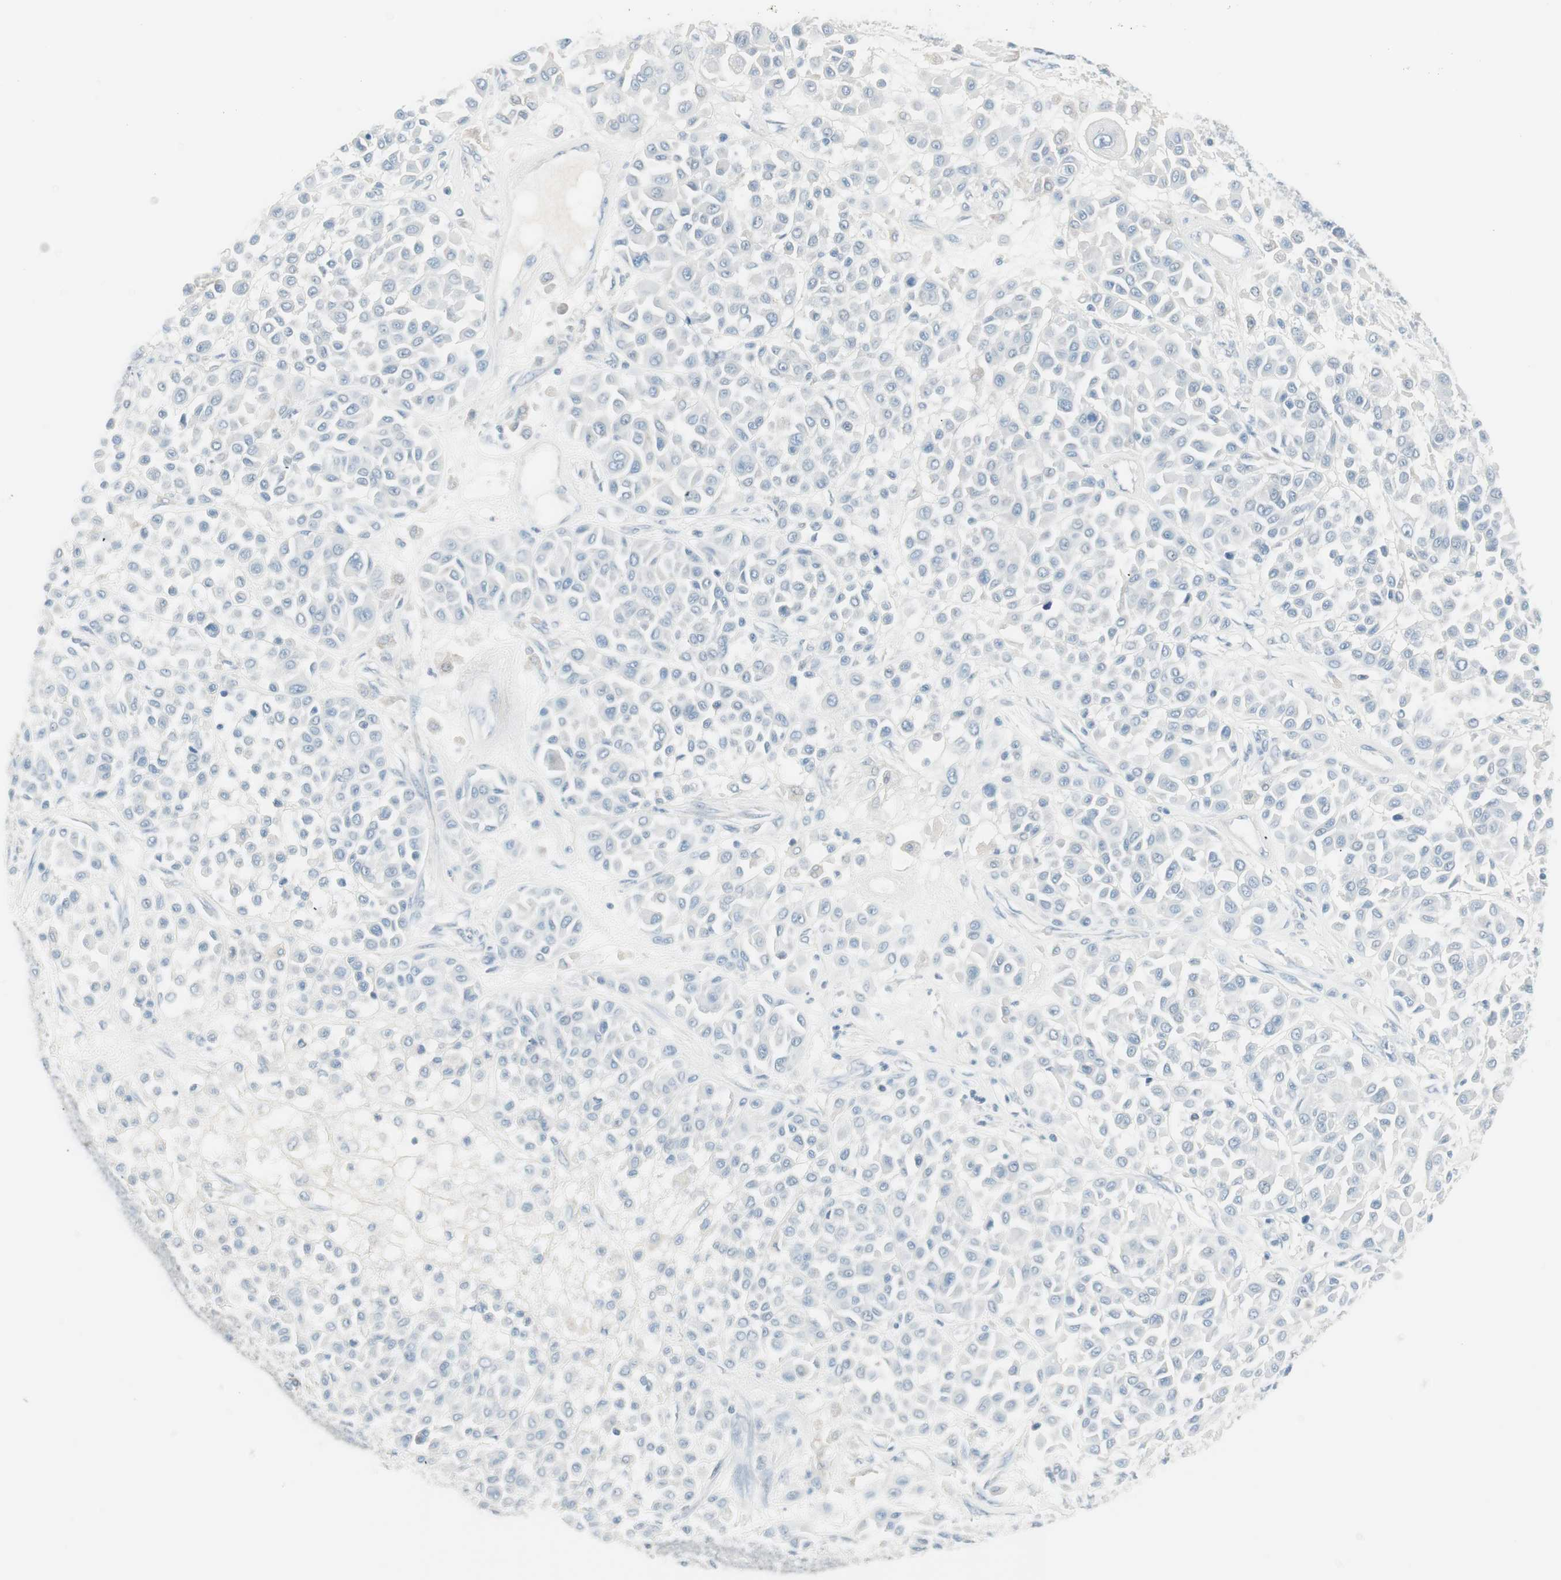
{"staining": {"intensity": "negative", "quantity": "none", "location": "none"}, "tissue": "melanoma", "cell_type": "Tumor cells", "image_type": "cancer", "snomed": [{"axis": "morphology", "description": "Malignant melanoma, Metastatic site"}, {"axis": "topography", "description": "Soft tissue"}], "caption": "The micrograph displays no staining of tumor cells in melanoma.", "gene": "ITLN2", "patient": {"sex": "male", "age": 41}}